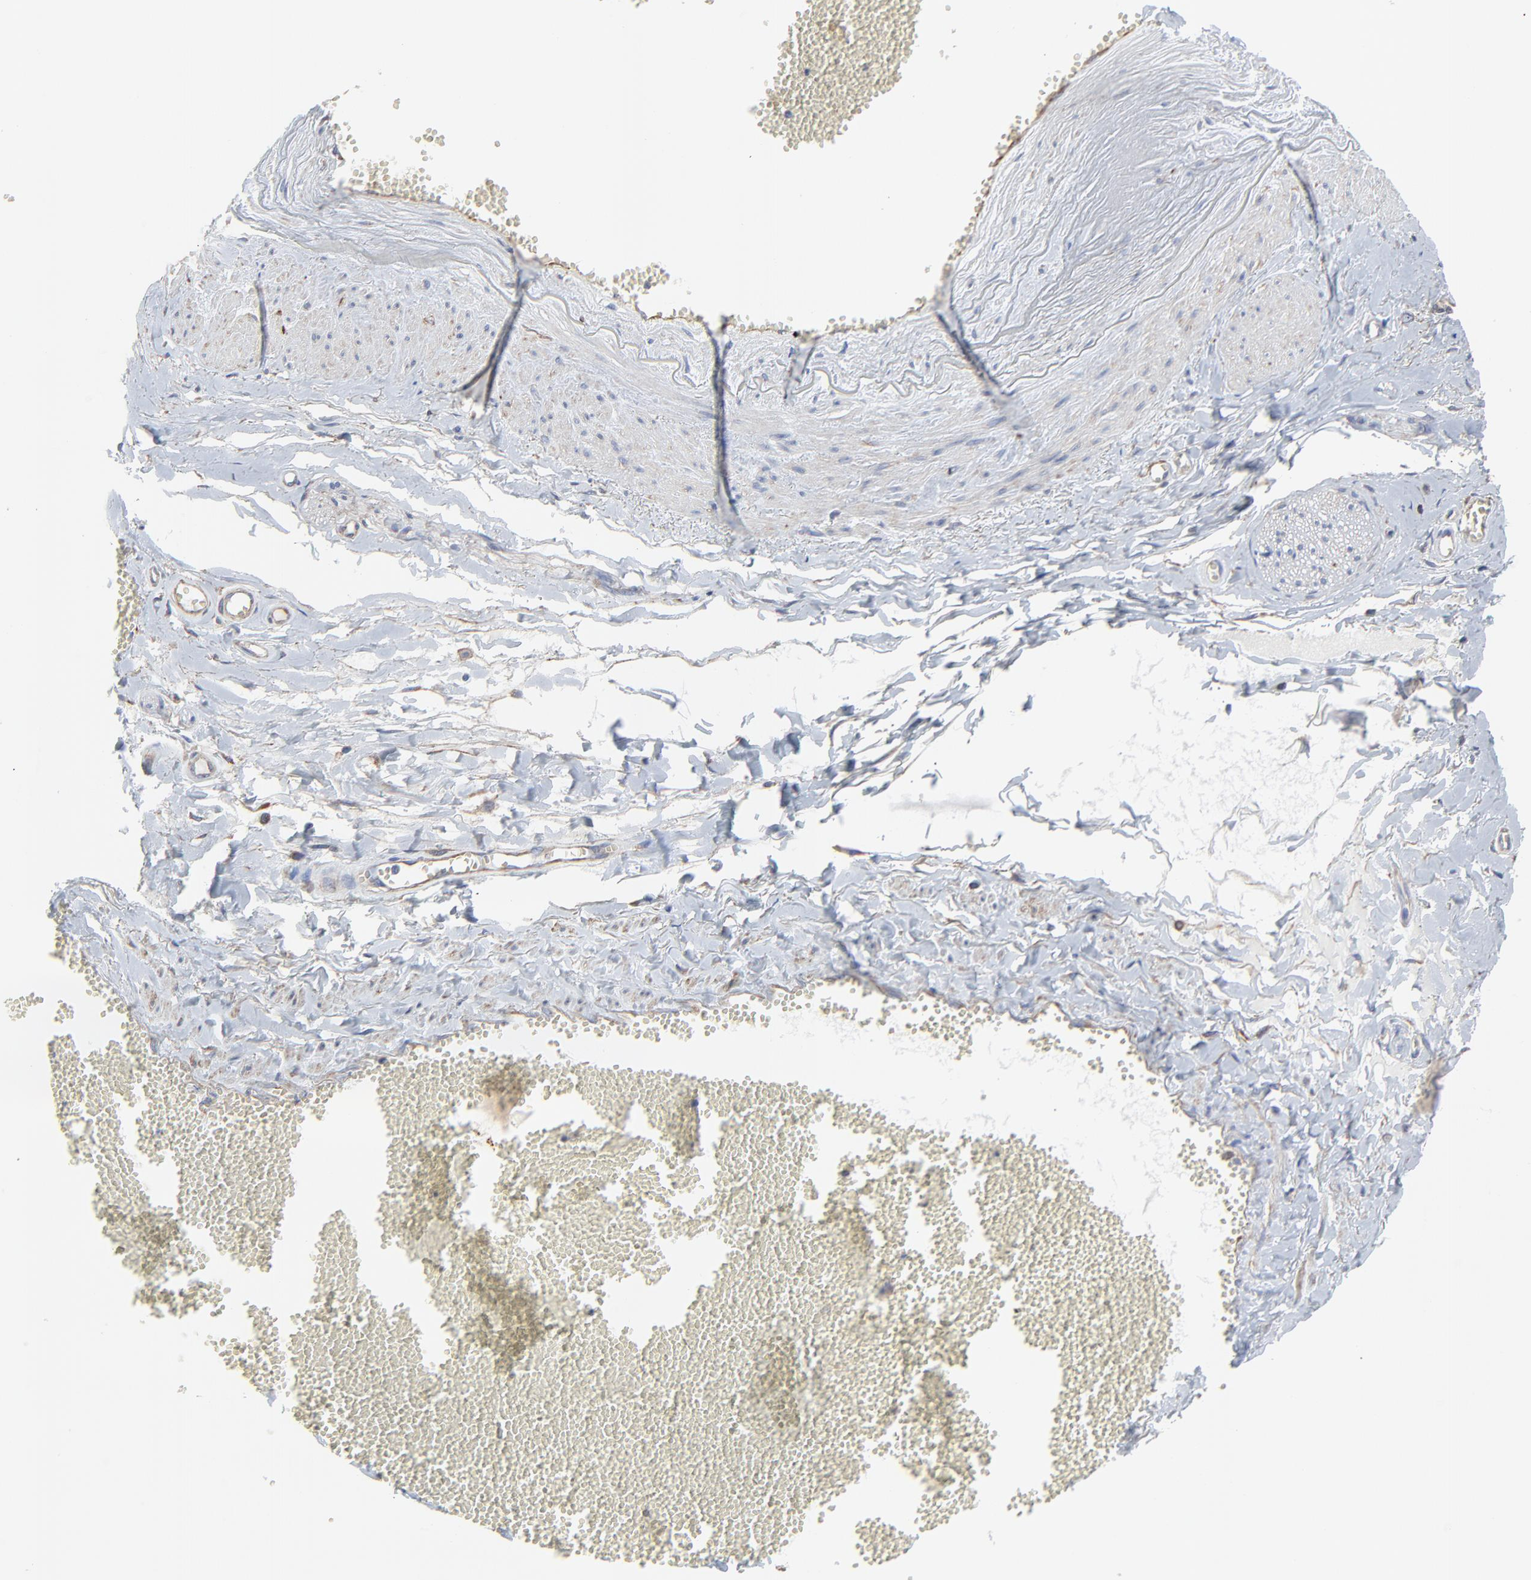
{"staining": {"intensity": "negative", "quantity": "none", "location": "none"}, "tissue": "adipose tissue", "cell_type": "Adipocytes", "image_type": "normal", "snomed": [{"axis": "morphology", "description": "Normal tissue, NOS"}, {"axis": "morphology", "description": "Inflammation, NOS"}, {"axis": "topography", "description": "Salivary gland"}, {"axis": "topography", "description": "Peripheral nerve tissue"}], "caption": "The micrograph demonstrates no significant expression in adipocytes of adipose tissue.", "gene": "NXF3", "patient": {"sex": "female", "age": 75}}